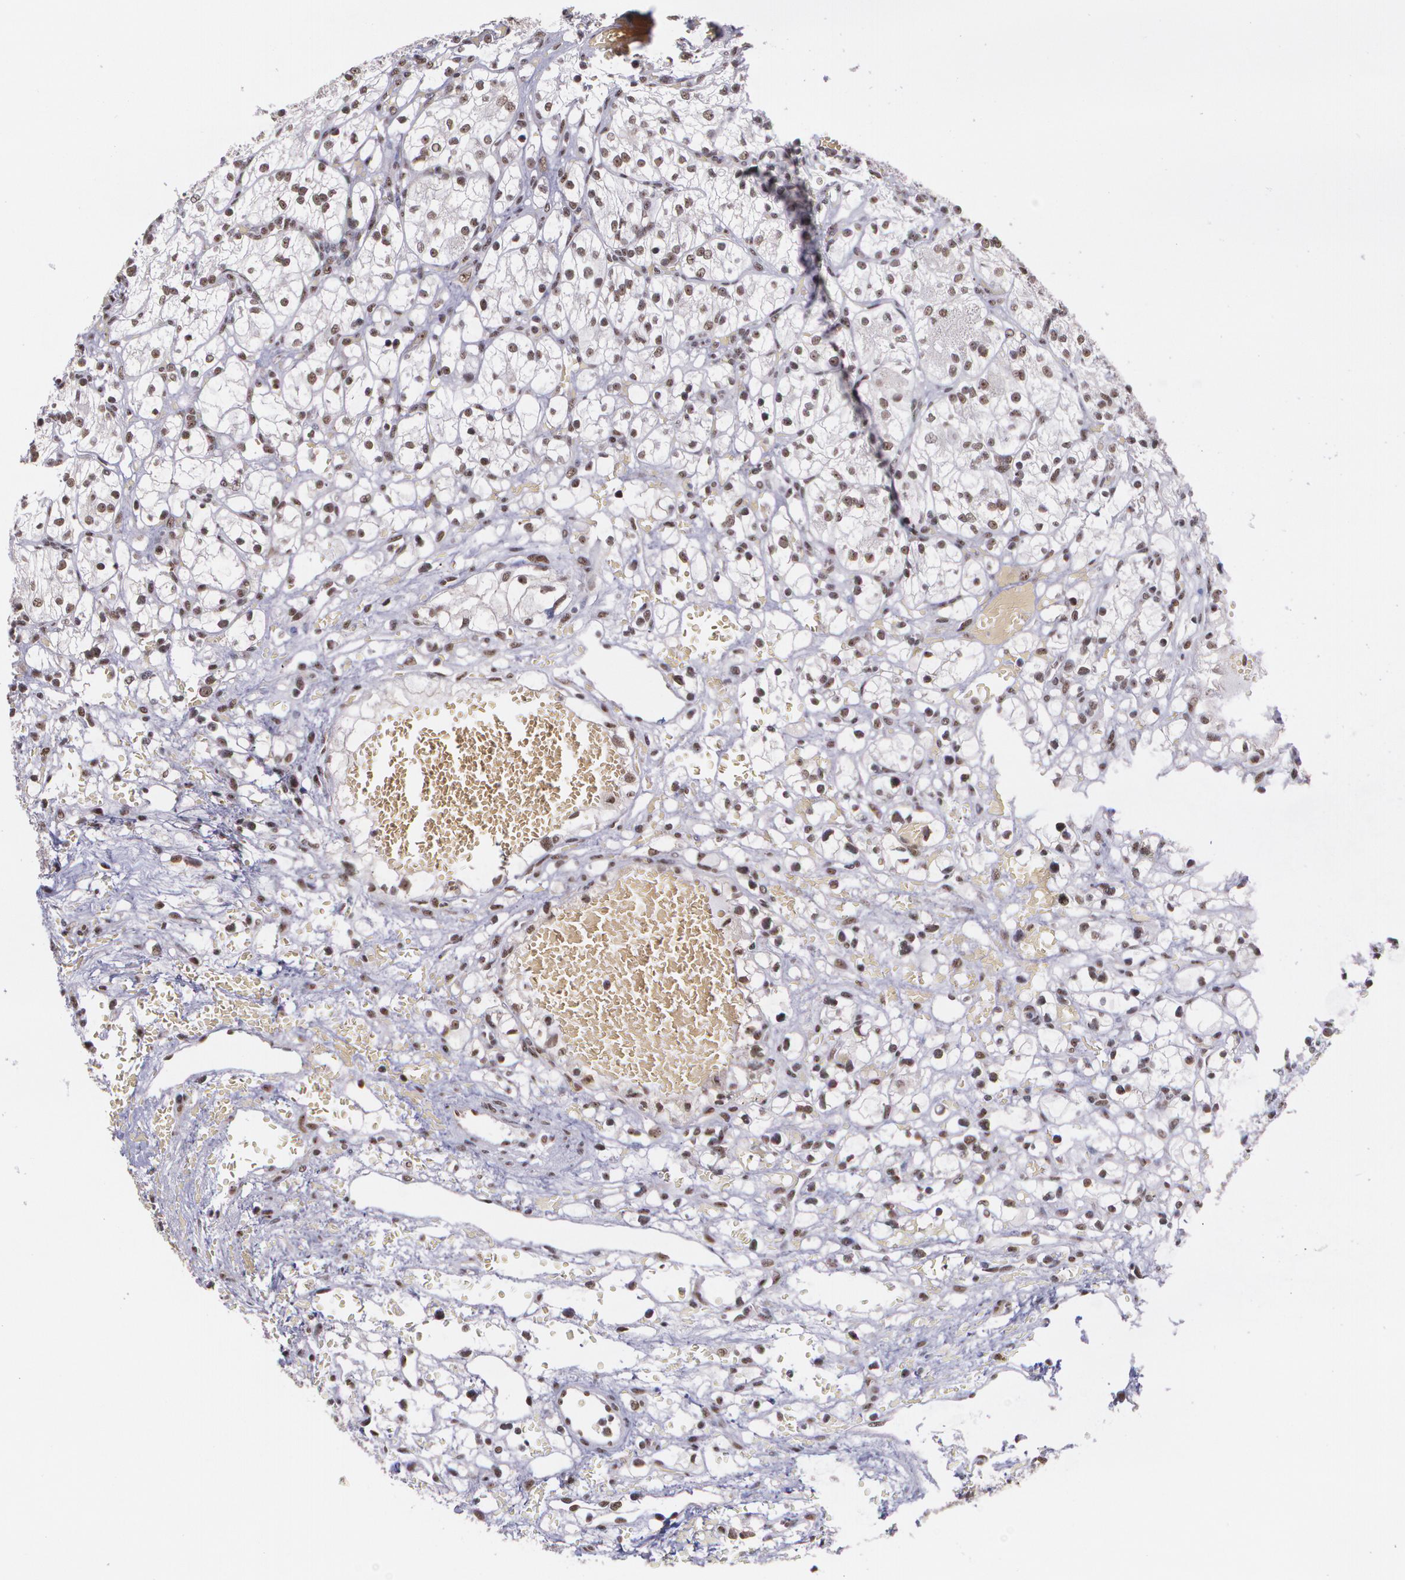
{"staining": {"intensity": "weak", "quantity": ">75%", "location": "nuclear"}, "tissue": "renal cancer", "cell_type": "Tumor cells", "image_type": "cancer", "snomed": [{"axis": "morphology", "description": "Adenocarcinoma, NOS"}, {"axis": "topography", "description": "Kidney"}], "caption": "Brown immunohistochemical staining in renal adenocarcinoma shows weak nuclear positivity in about >75% of tumor cells. Nuclei are stained in blue.", "gene": "C6orf15", "patient": {"sex": "female", "age": 60}}